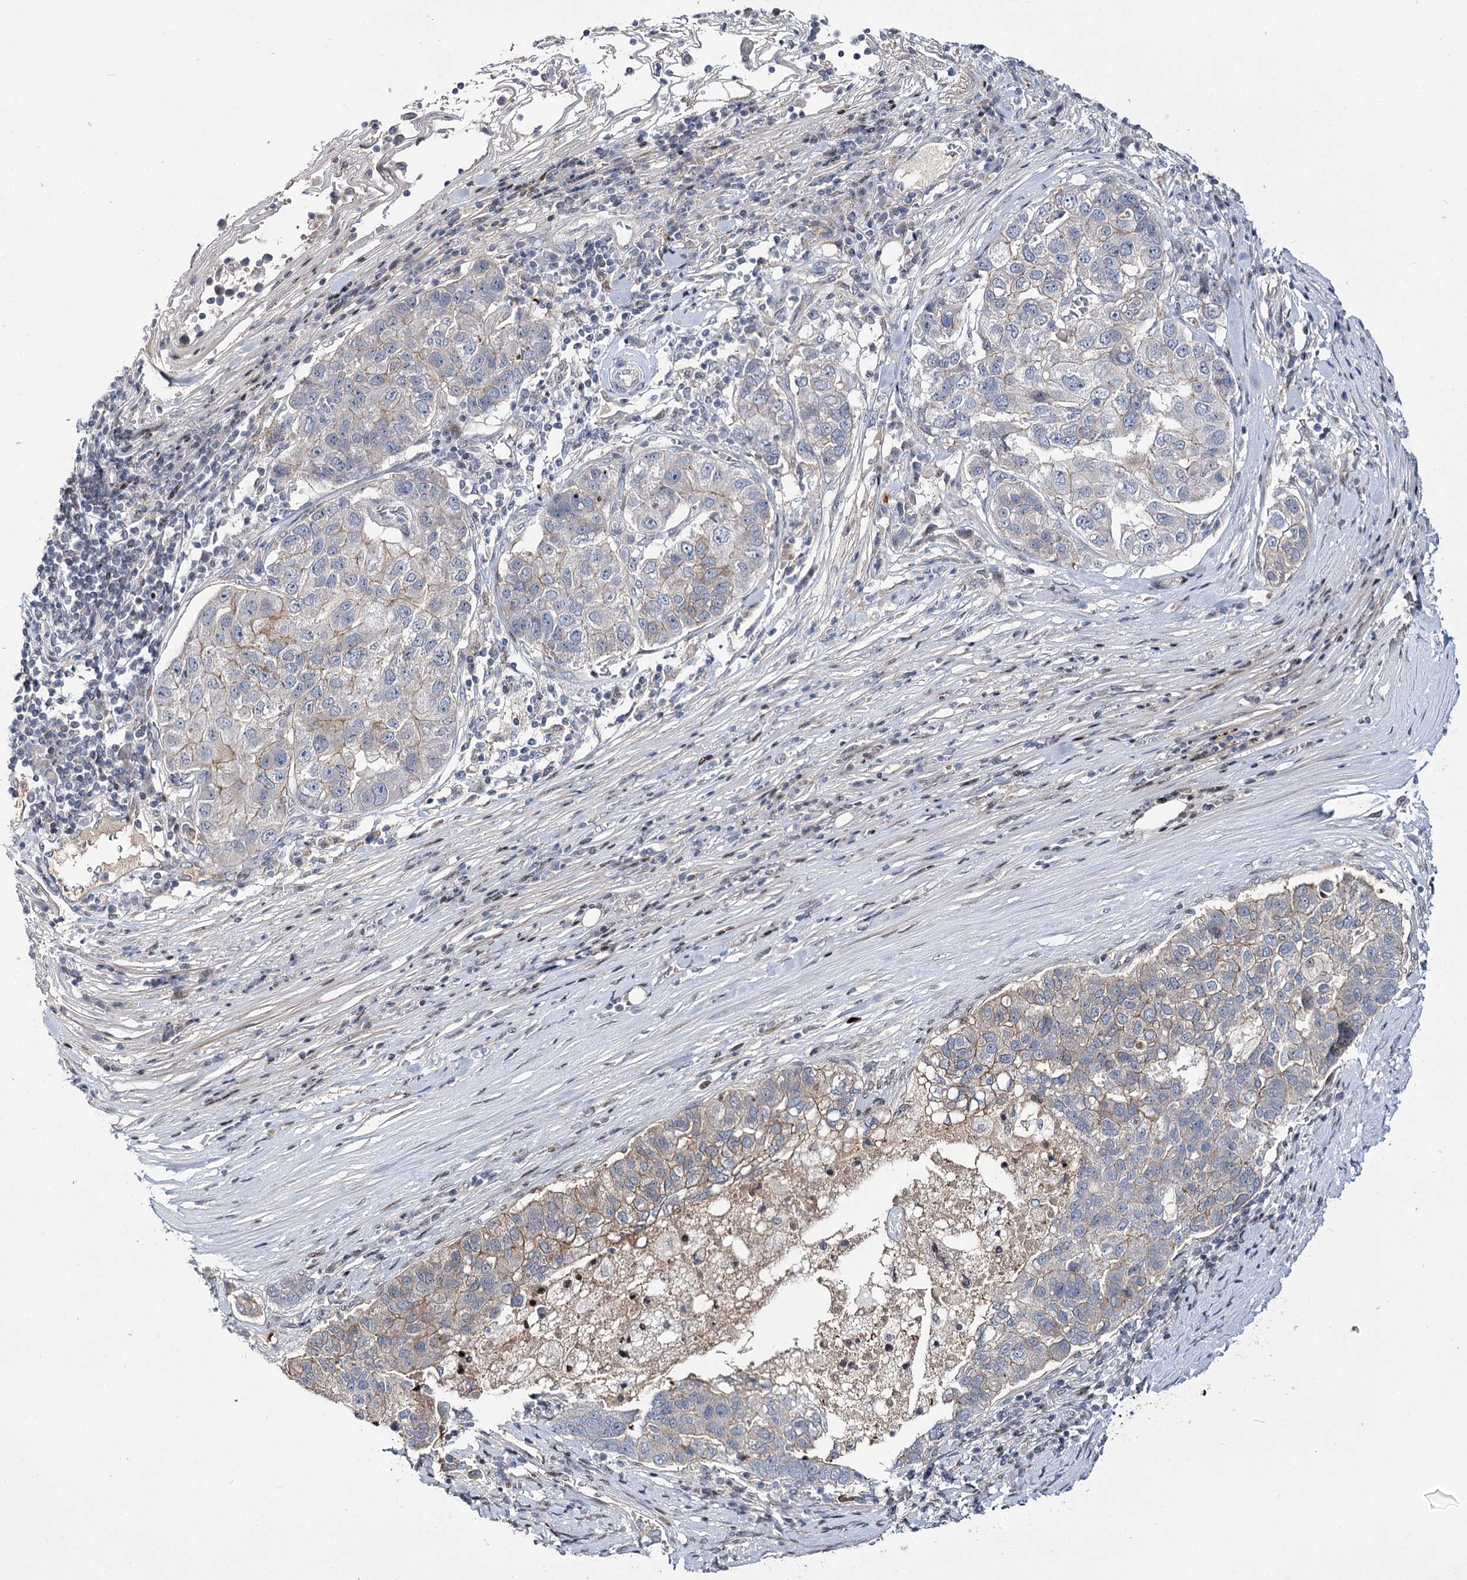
{"staining": {"intensity": "weak", "quantity": "<25%", "location": "cytoplasmic/membranous"}, "tissue": "pancreatic cancer", "cell_type": "Tumor cells", "image_type": "cancer", "snomed": [{"axis": "morphology", "description": "Adenocarcinoma, NOS"}, {"axis": "topography", "description": "Pancreas"}], "caption": "The histopathology image reveals no staining of tumor cells in pancreatic cancer (adenocarcinoma). (Brightfield microscopy of DAB (3,3'-diaminobenzidine) immunohistochemistry (IHC) at high magnification).", "gene": "ITFG2", "patient": {"sex": "female", "age": 61}}